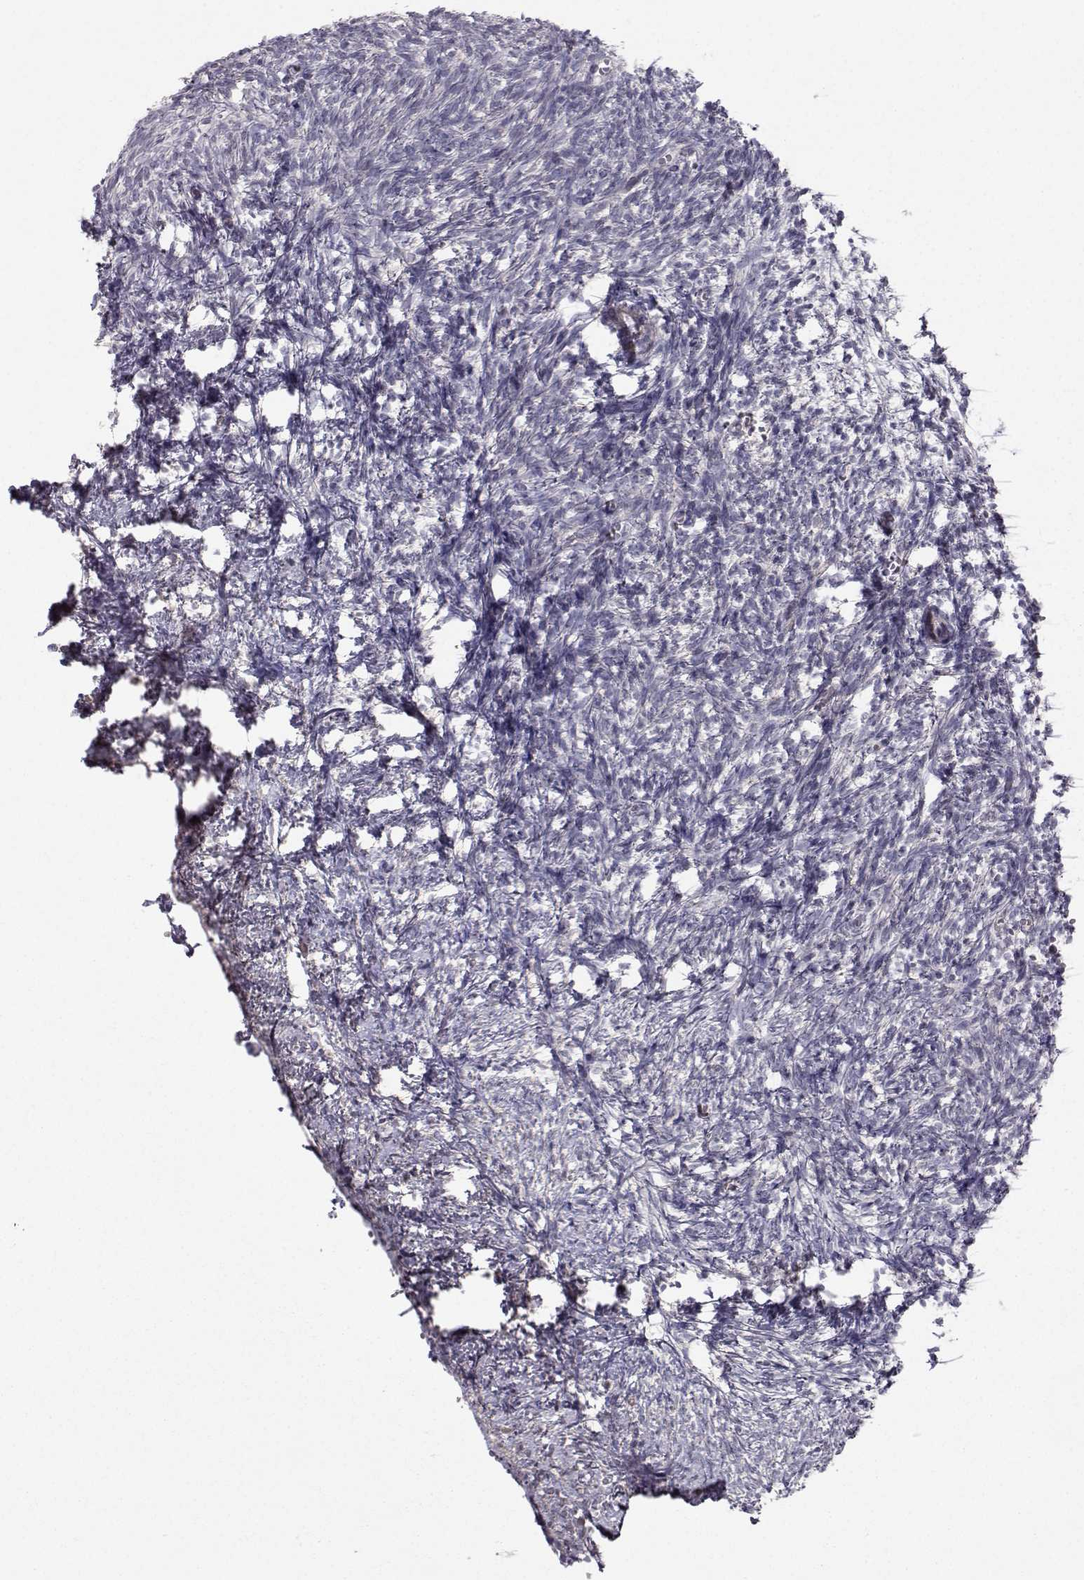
{"staining": {"intensity": "negative", "quantity": "none", "location": "none"}, "tissue": "ovary", "cell_type": "Ovarian stroma cells", "image_type": "normal", "snomed": [{"axis": "morphology", "description": "Normal tissue, NOS"}, {"axis": "topography", "description": "Ovary"}], "caption": "Protein analysis of benign ovary shows no significant positivity in ovarian stroma cells.", "gene": "HSP90AB1", "patient": {"sex": "female", "age": 43}}